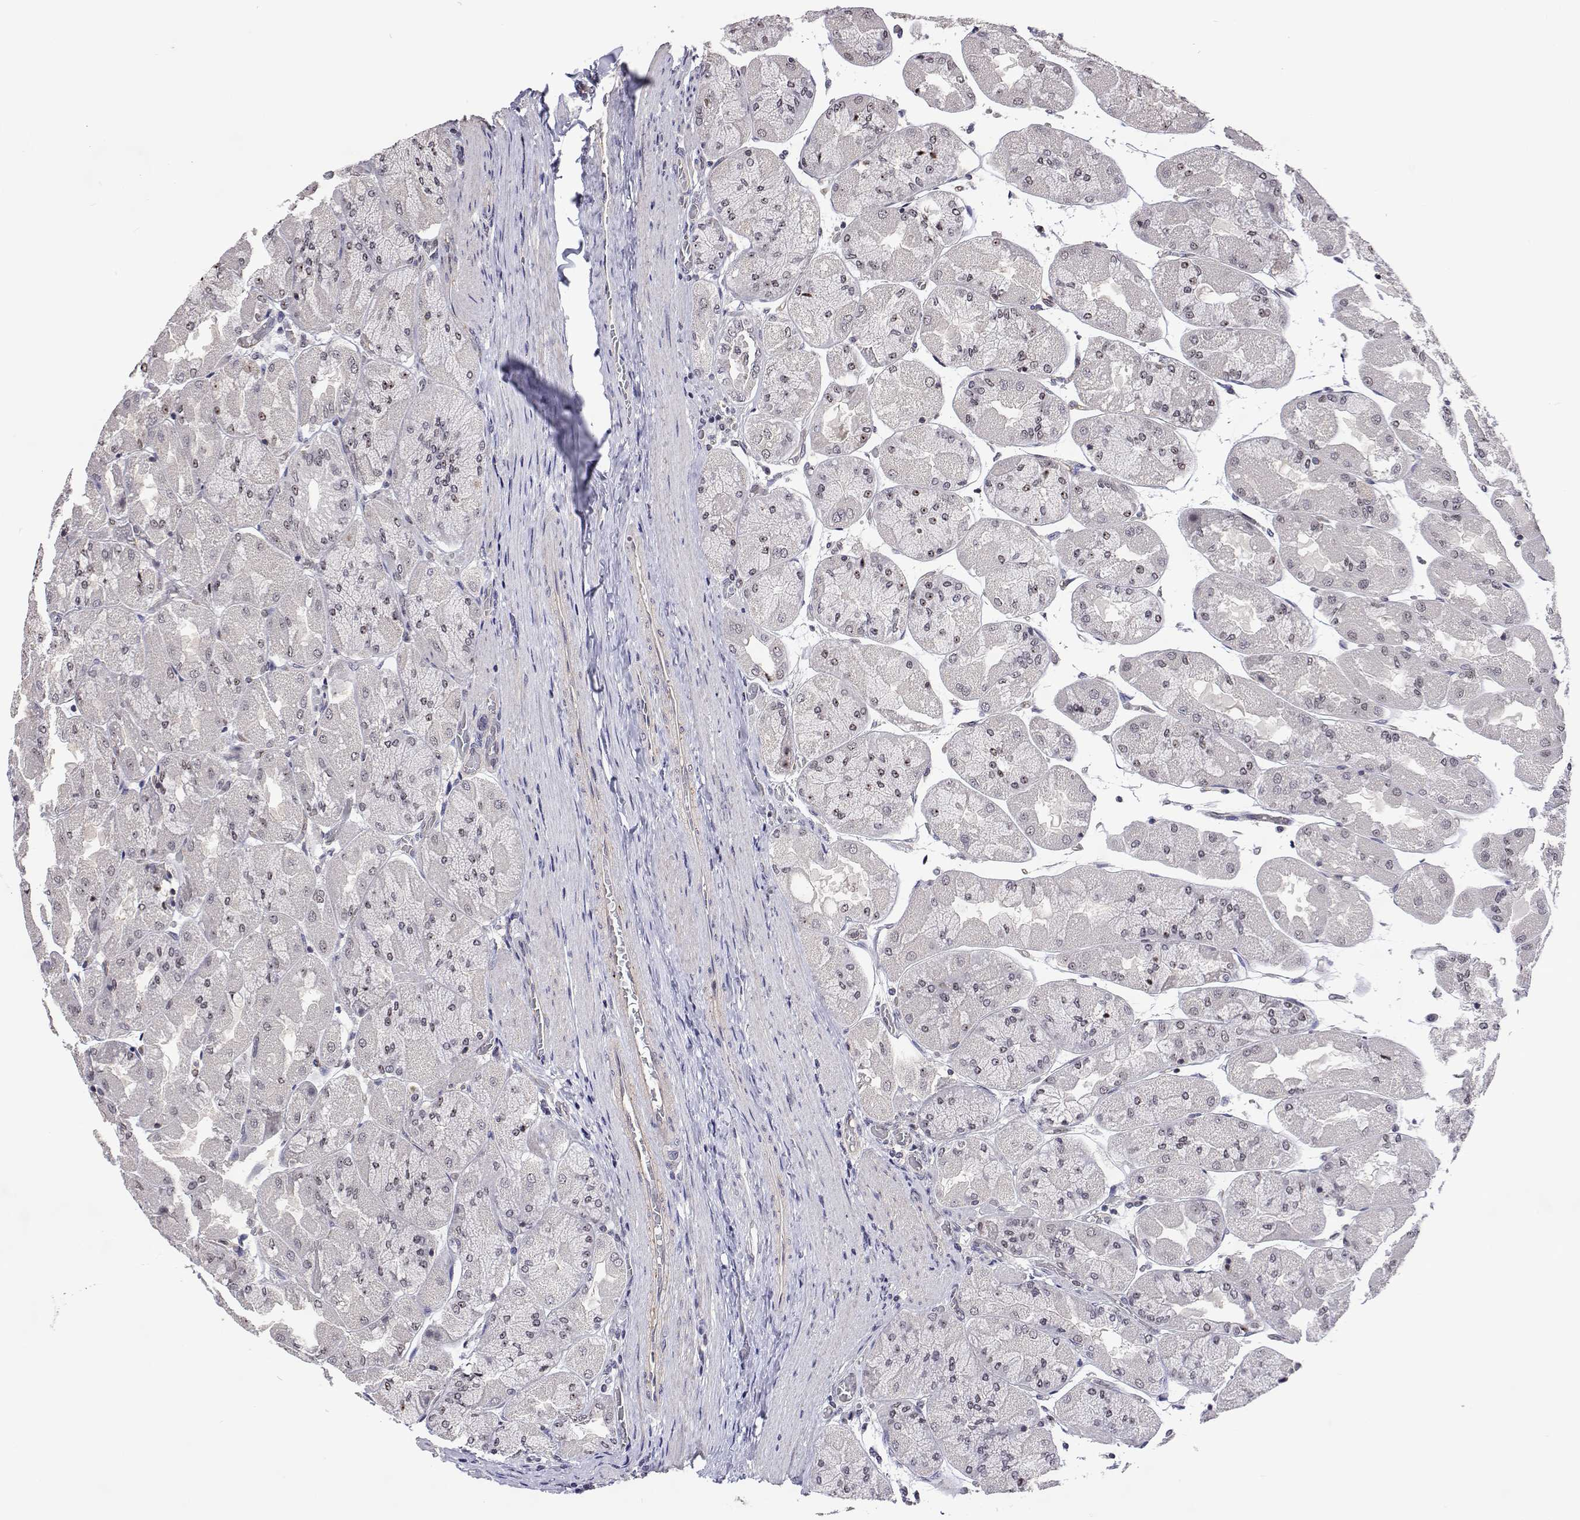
{"staining": {"intensity": "weak", "quantity": "25%-75%", "location": "nuclear"}, "tissue": "stomach", "cell_type": "Glandular cells", "image_type": "normal", "snomed": [{"axis": "morphology", "description": "Normal tissue, NOS"}, {"axis": "topography", "description": "Stomach"}], "caption": "This micrograph displays benign stomach stained with IHC to label a protein in brown. The nuclear of glandular cells show weak positivity for the protein. Nuclei are counter-stained blue.", "gene": "NHP2", "patient": {"sex": "female", "age": 61}}